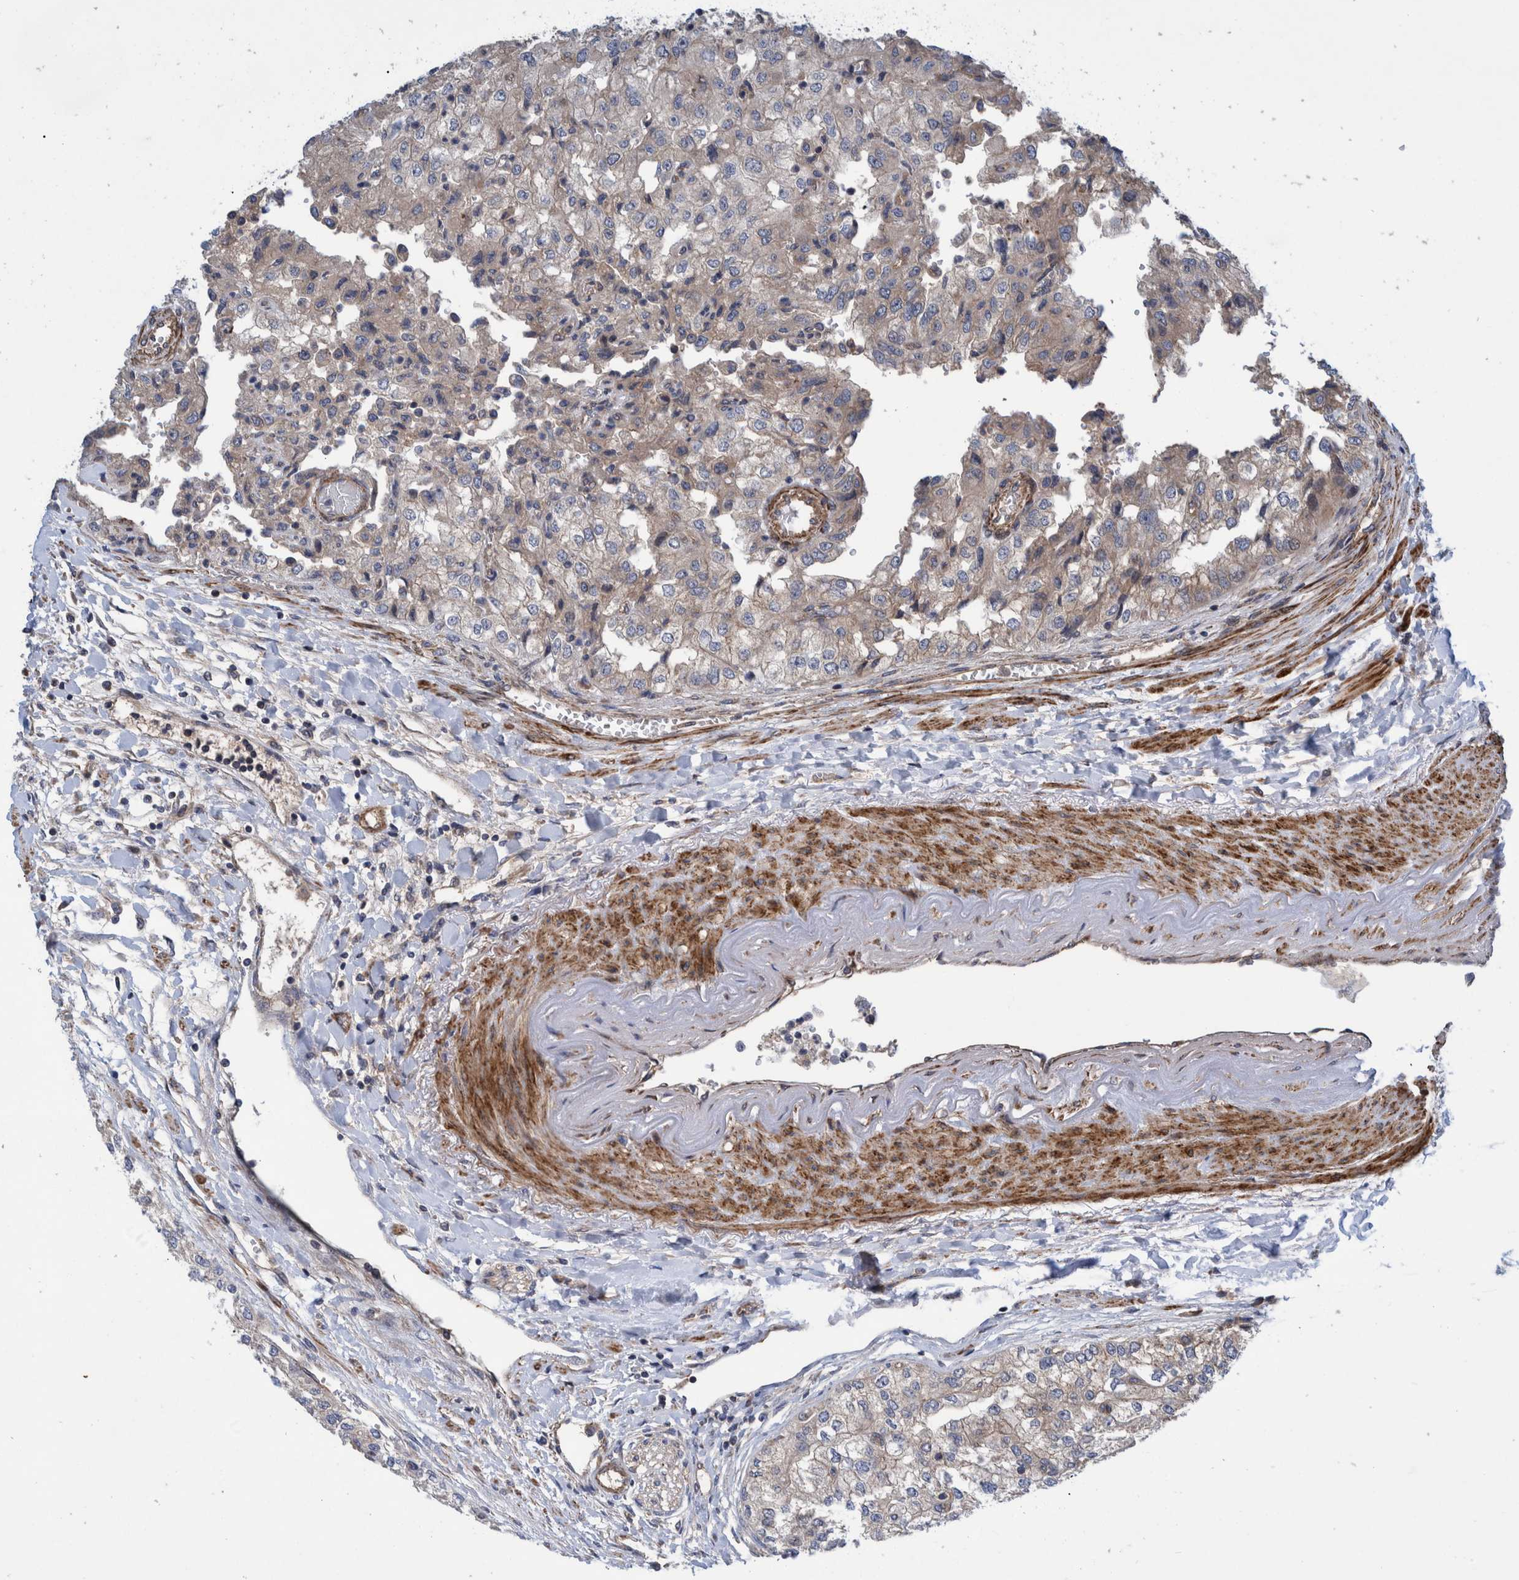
{"staining": {"intensity": "weak", "quantity": "<25%", "location": "cytoplasmic/membranous"}, "tissue": "renal cancer", "cell_type": "Tumor cells", "image_type": "cancer", "snomed": [{"axis": "morphology", "description": "Adenocarcinoma, NOS"}, {"axis": "topography", "description": "Kidney"}], "caption": "Immunohistochemistry (IHC) histopathology image of human renal adenocarcinoma stained for a protein (brown), which exhibits no staining in tumor cells. Nuclei are stained in blue.", "gene": "GRPEL2", "patient": {"sex": "female", "age": 54}}